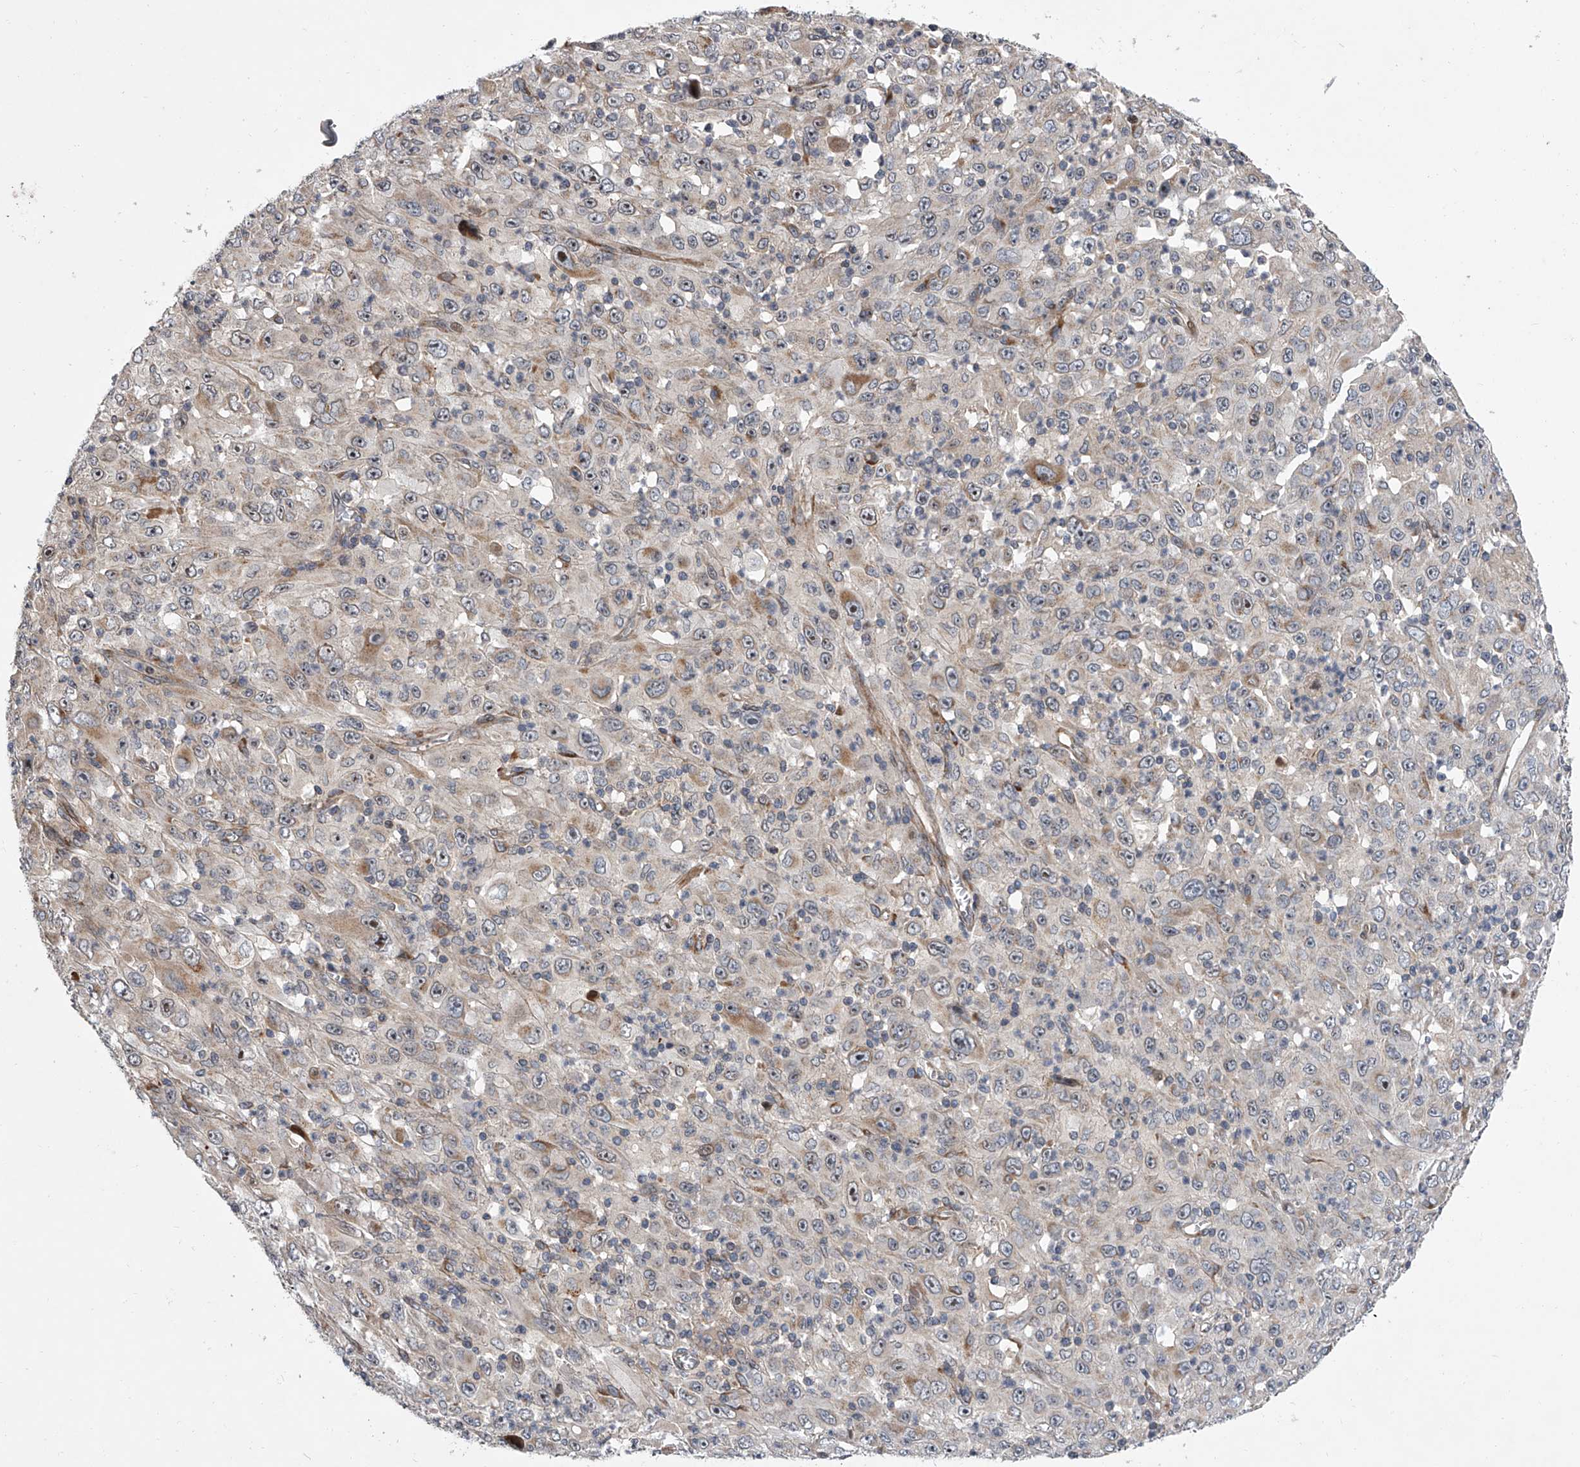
{"staining": {"intensity": "weak", "quantity": "25%-75%", "location": "cytoplasmic/membranous,nuclear"}, "tissue": "melanoma", "cell_type": "Tumor cells", "image_type": "cancer", "snomed": [{"axis": "morphology", "description": "Malignant melanoma, Metastatic site"}, {"axis": "topography", "description": "Skin"}], "caption": "Protein staining of malignant melanoma (metastatic site) tissue shows weak cytoplasmic/membranous and nuclear staining in approximately 25%-75% of tumor cells.", "gene": "DLGAP2", "patient": {"sex": "female", "age": 56}}